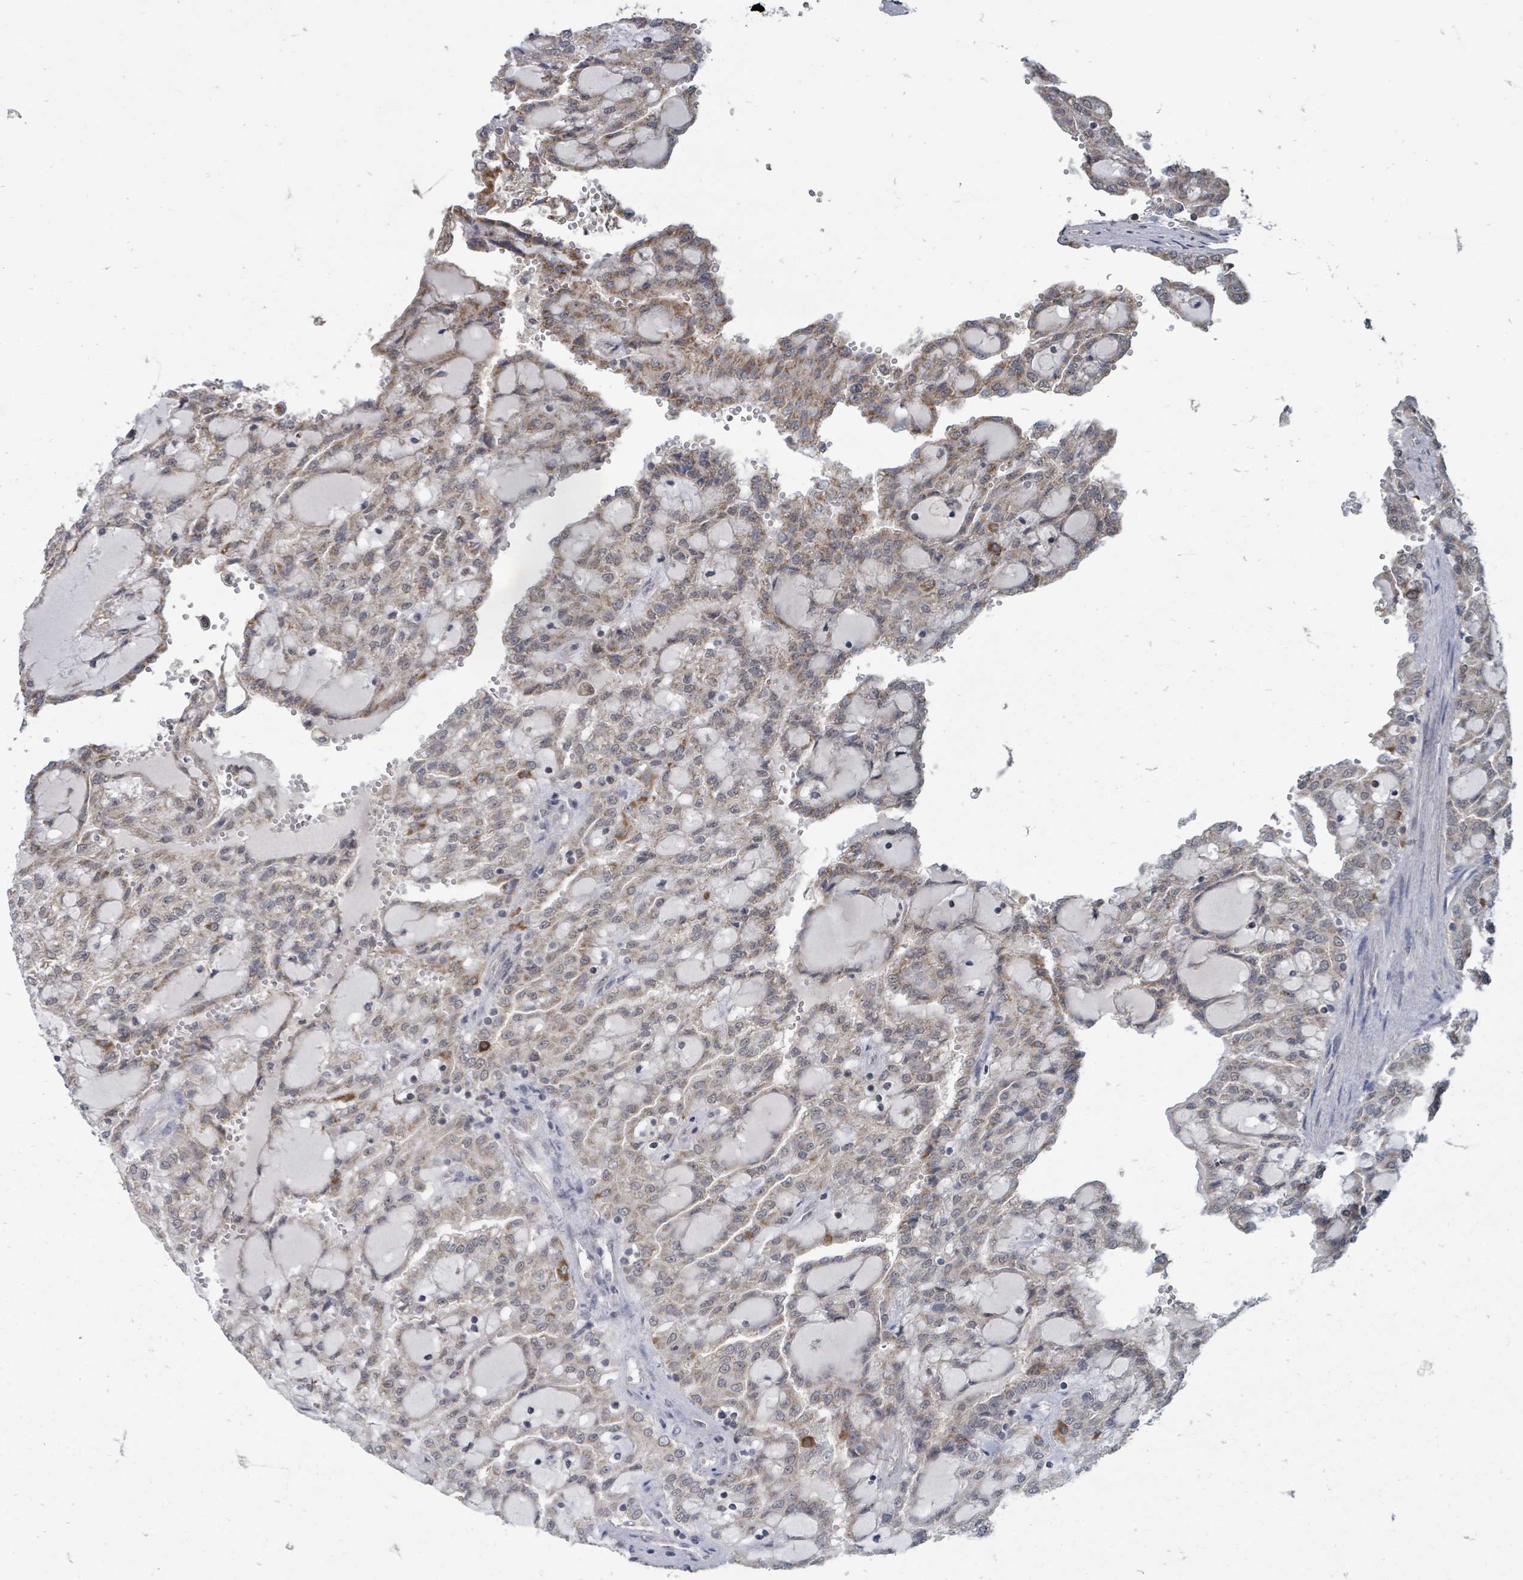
{"staining": {"intensity": "moderate", "quantity": "25%-75%", "location": "cytoplasmic/membranous"}, "tissue": "renal cancer", "cell_type": "Tumor cells", "image_type": "cancer", "snomed": [{"axis": "morphology", "description": "Adenocarcinoma, NOS"}, {"axis": "topography", "description": "Kidney"}], "caption": "Protein positivity by immunohistochemistry (IHC) exhibits moderate cytoplasmic/membranous positivity in approximately 25%-75% of tumor cells in adenocarcinoma (renal). Nuclei are stained in blue.", "gene": "MAGOHB", "patient": {"sex": "male", "age": 63}}